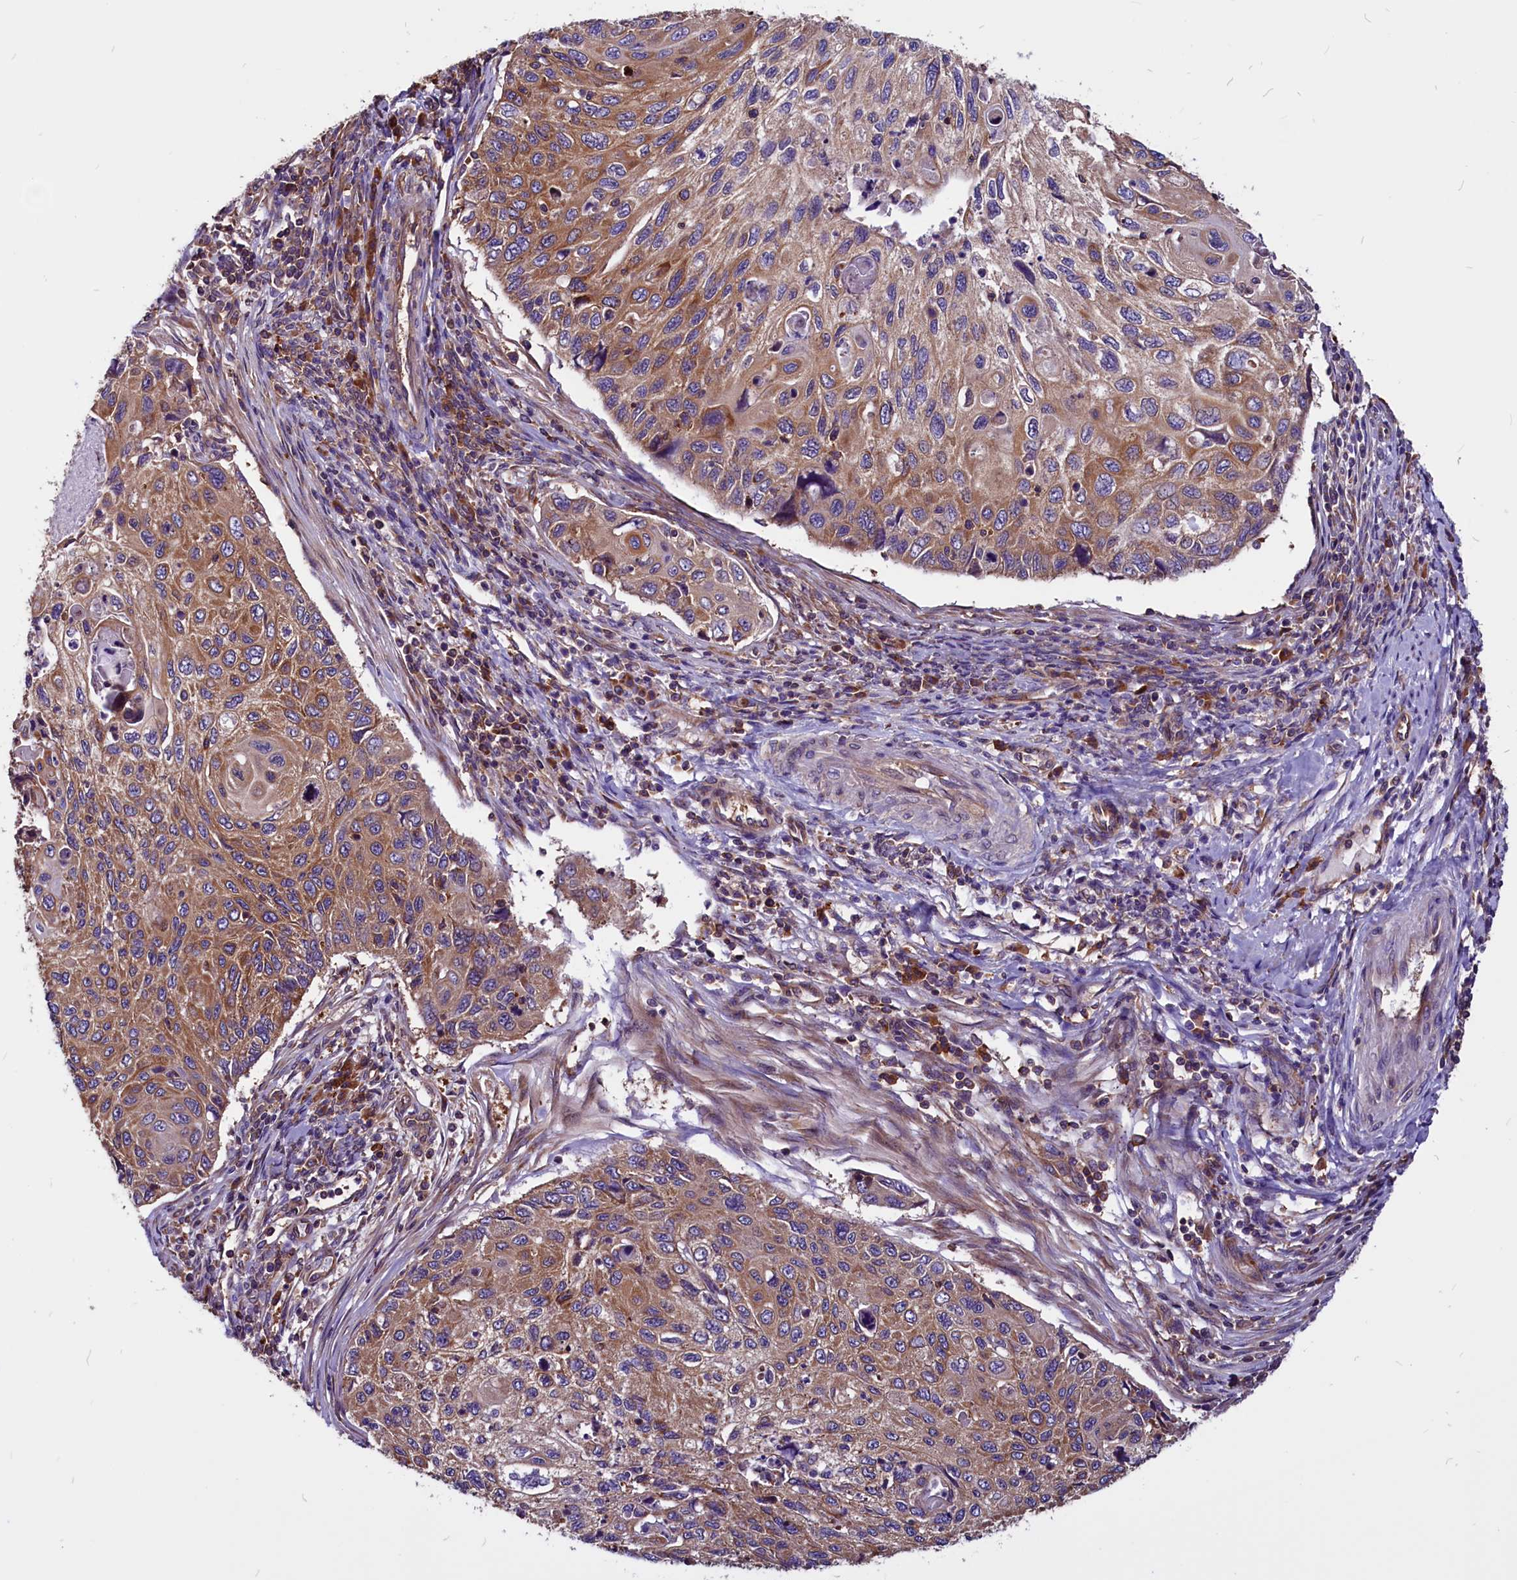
{"staining": {"intensity": "moderate", "quantity": ">75%", "location": "cytoplasmic/membranous"}, "tissue": "cervical cancer", "cell_type": "Tumor cells", "image_type": "cancer", "snomed": [{"axis": "morphology", "description": "Squamous cell carcinoma, NOS"}, {"axis": "topography", "description": "Cervix"}], "caption": "Cervical cancer (squamous cell carcinoma) stained with DAB immunohistochemistry shows medium levels of moderate cytoplasmic/membranous staining in about >75% of tumor cells.", "gene": "EIF3G", "patient": {"sex": "female", "age": 70}}